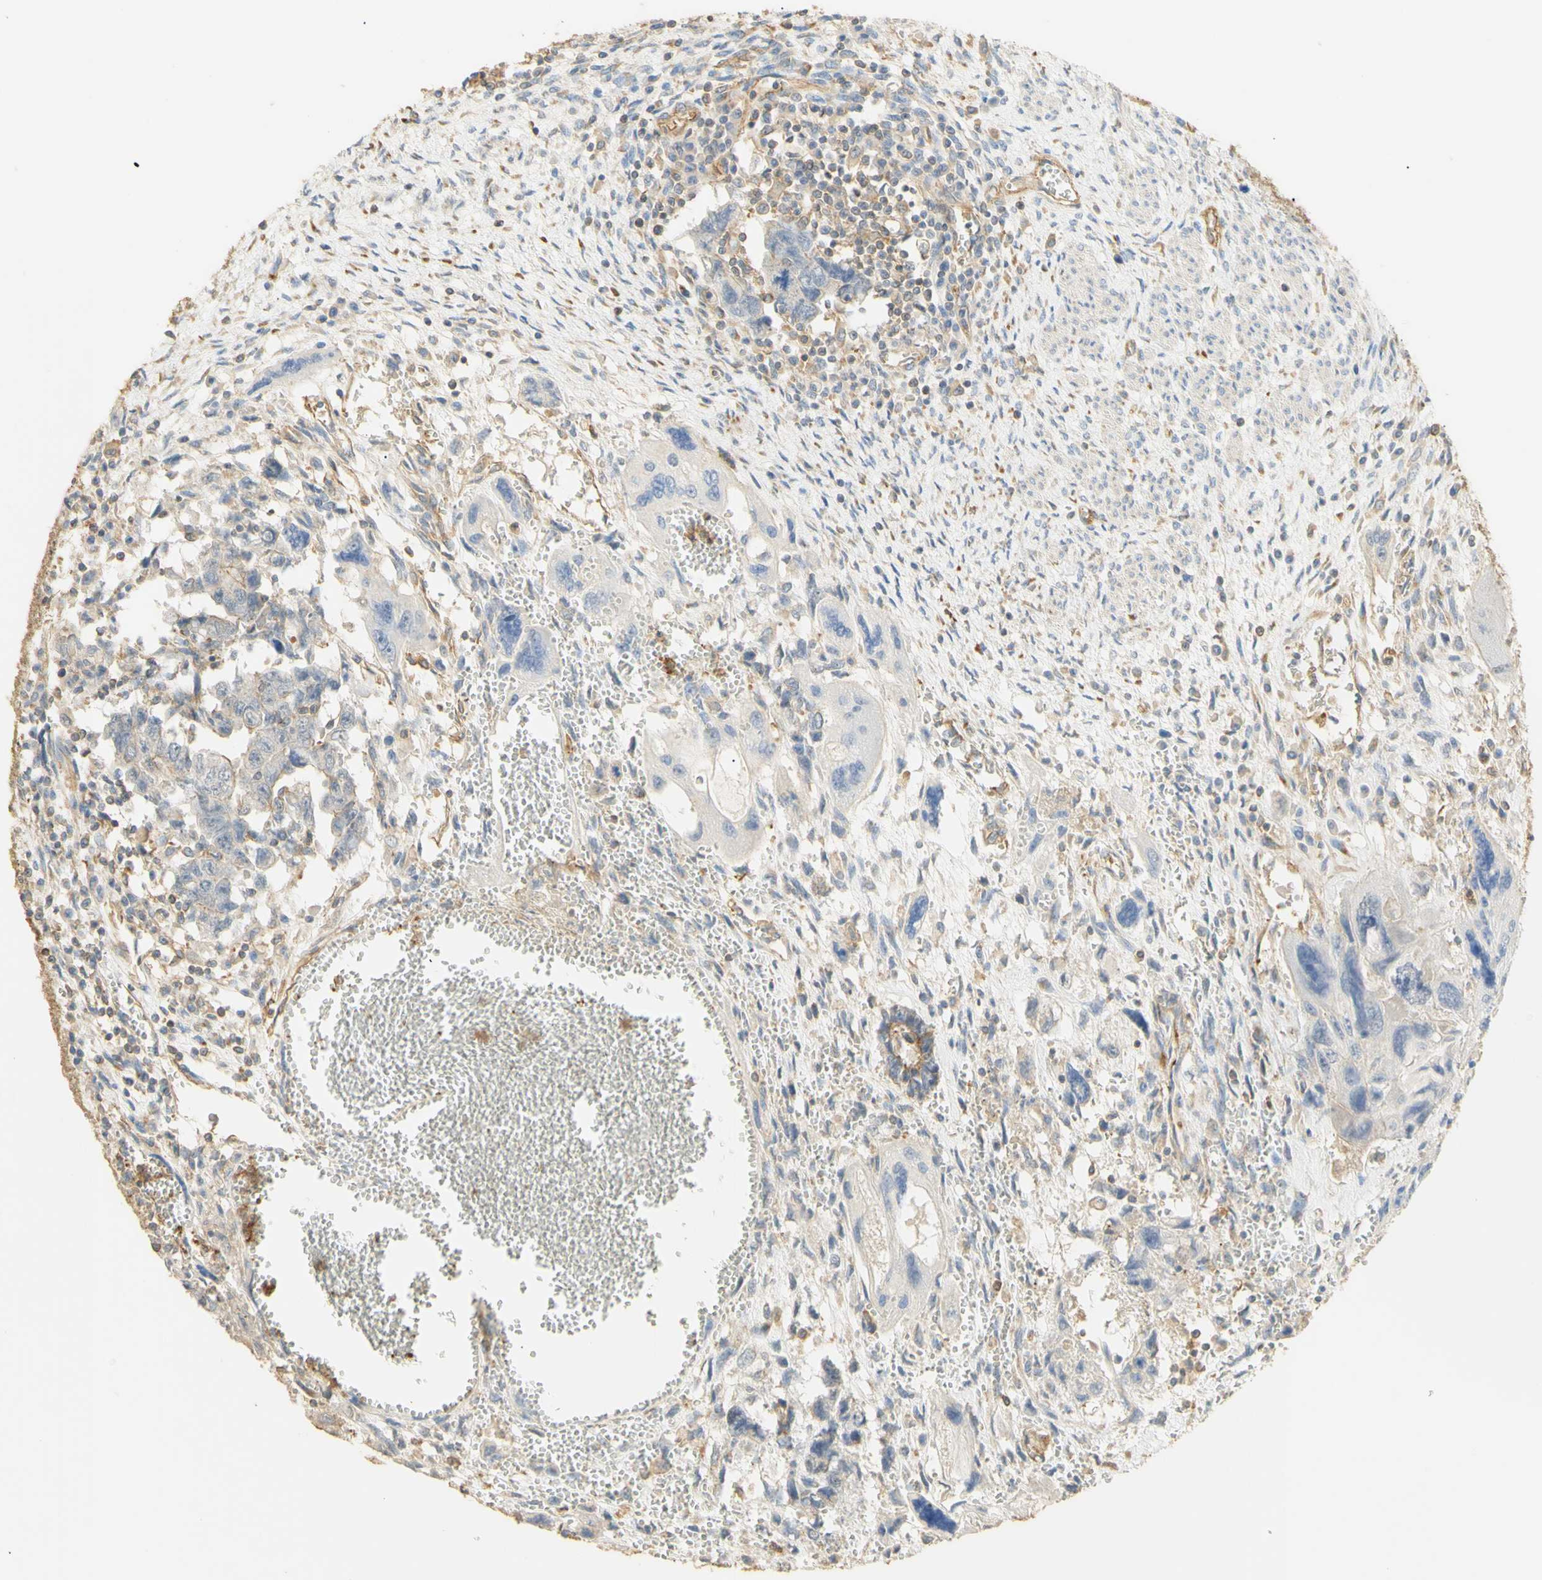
{"staining": {"intensity": "negative", "quantity": "none", "location": "none"}, "tissue": "testis cancer", "cell_type": "Tumor cells", "image_type": "cancer", "snomed": [{"axis": "morphology", "description": "Carcinoma, Embryonal, NOS"}, {"axis": "topography", "description": "Testis"}], "caption": "Image shows no significant protein positivity in tumor cells of testis embryonal carcinoma. (Immunohistochemistry (ihc), brightfield microscopy, high magnification).", "gene": "KCNE4", "patient": {"sex": "male", "age": 28}}